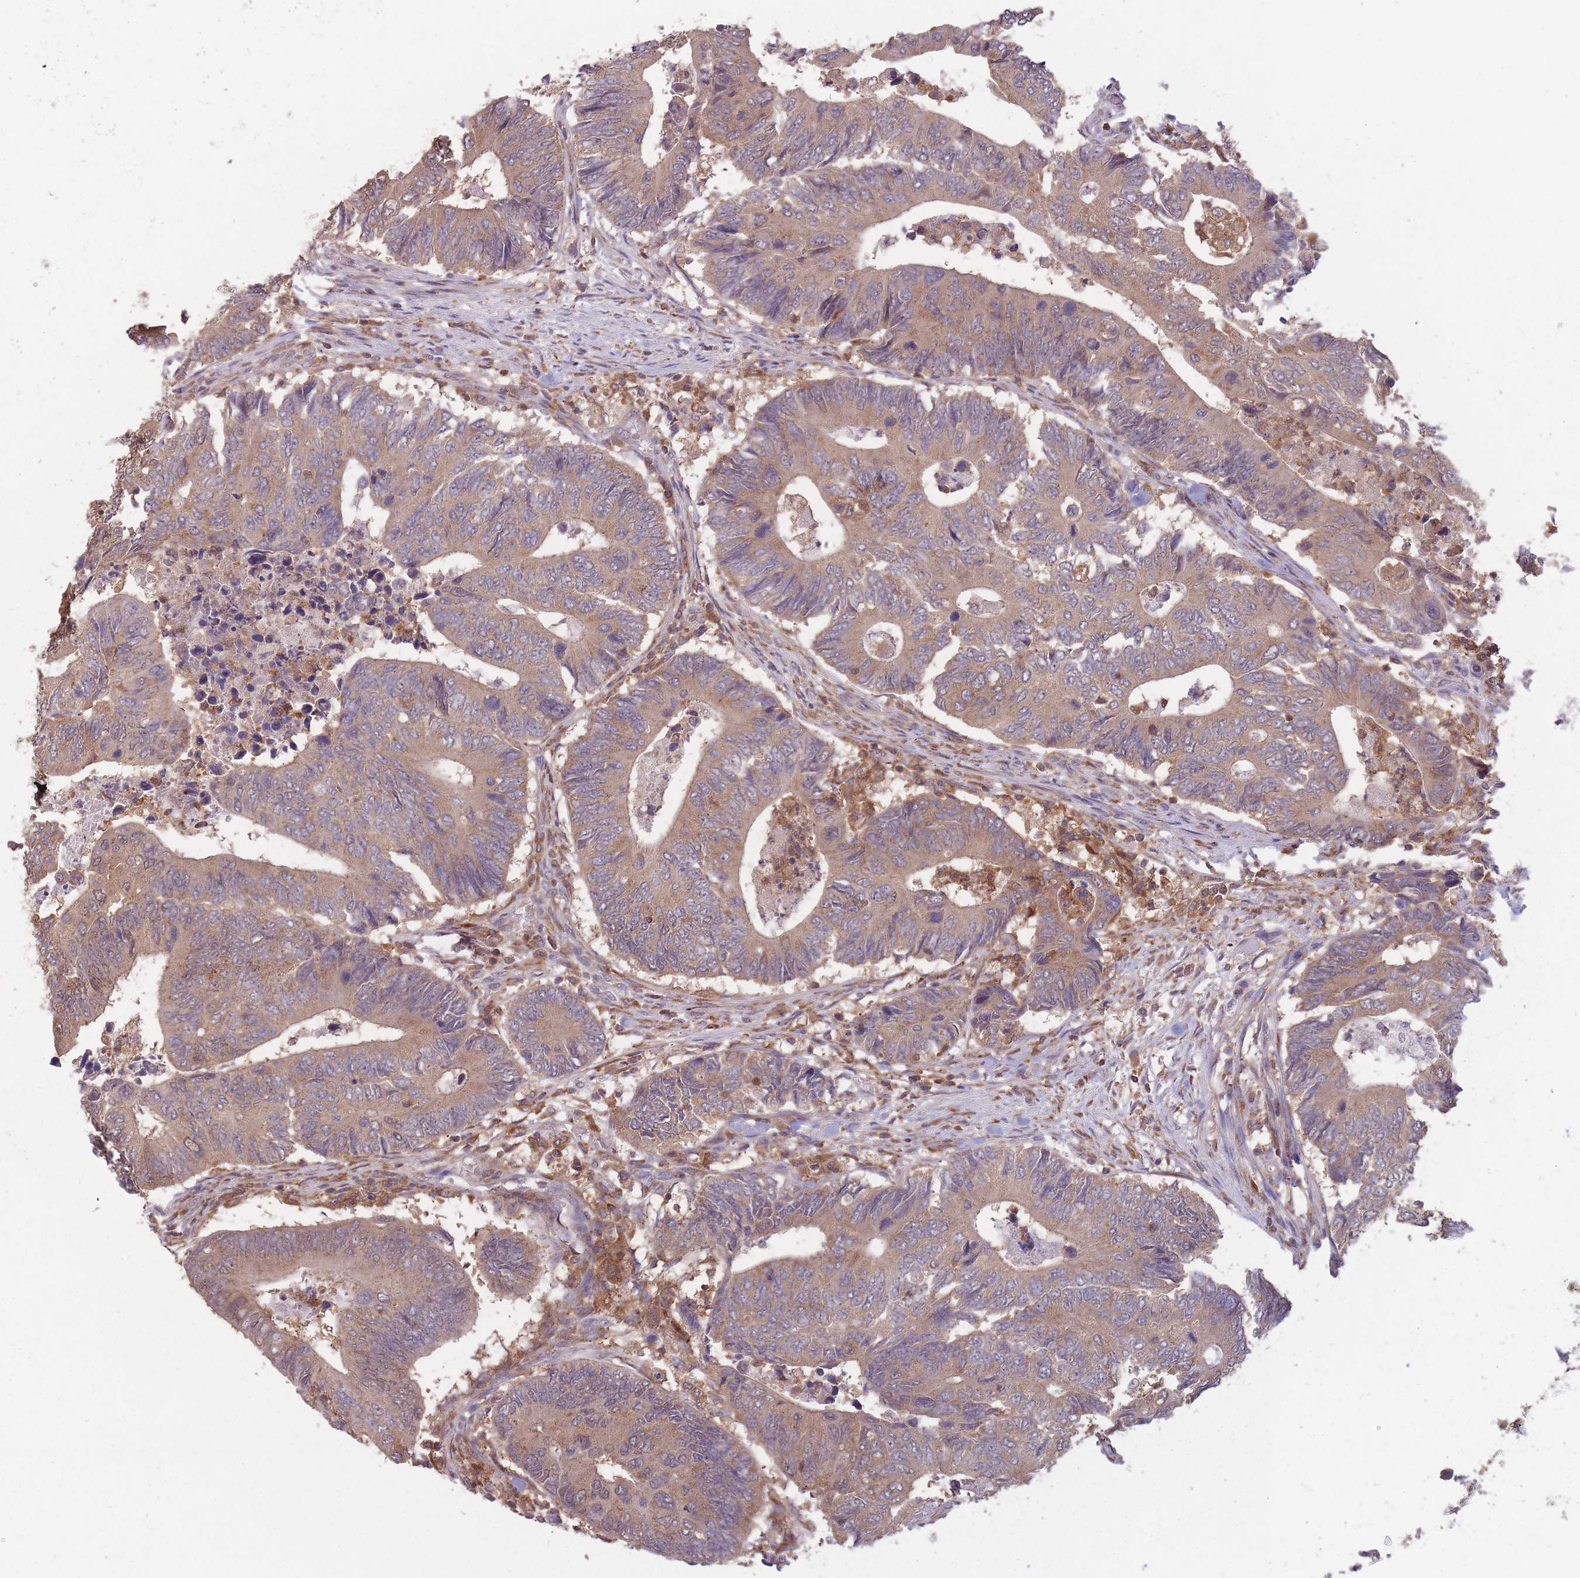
{"staining": {"intensity": "weak", "quantity": ">75%", "location": "cytoplasmic/membranous"}, "tissue": "colorectal cancer", "cell_type": "Tumor cells", "image_type": "cancer", "snomed": [{"axis": "morphology", "description": "Adenocarcinoma, NOS"}, {"axis": "topography", "description": "Colon"}], "caption": "Protein staining reveals weak cytoplasmic/membranous staining in about >75% of tumor cells in colorectal cancer (adenocarcinoma).", "gene": "GMIP", "patient": {"sex": "male", "age": 87}}